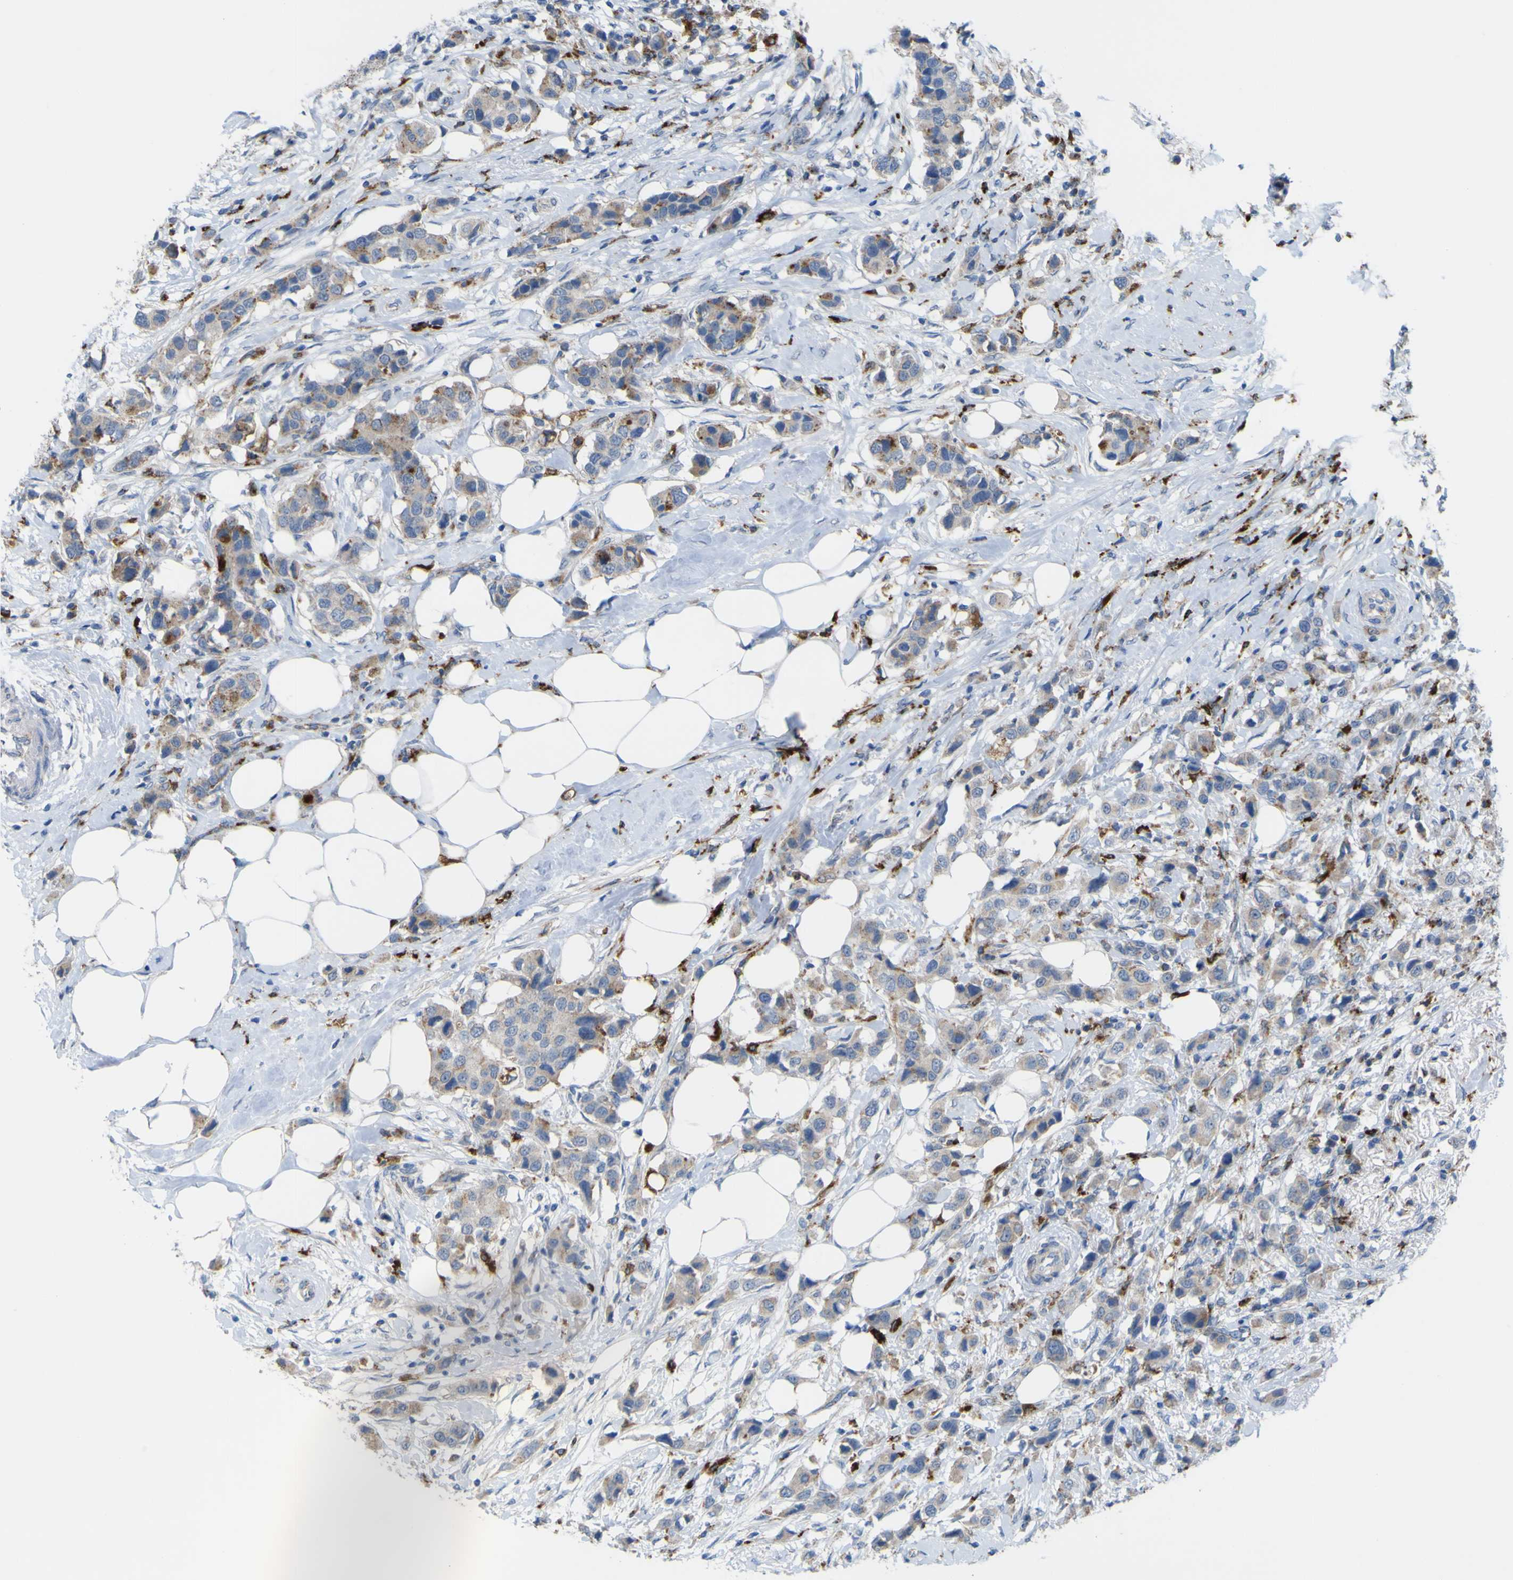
{"staining": {"intensity": "moderate", "quantity": "25%-75%", "location": "cytoplasmic/membranous"}, "tissue": "breast cancer", "cell_type": "Tumor cells", "image_type": "cancer", "snomed": [{"axis": "morphology", "description": "Normal tissue, NOS"}, {"axis": "morphology", "description": "Duct carcinoma"}, {"axis": "topography", "description": "Breast"}], "caption": "Immunohistochemistry of breast cancer exhibits medium levels of moderate cytoplasmic/membranous positivity in approximately 25%-75% of tumor cells.", "gene": "PLD3", "patient": {"sex": "female", "age": 50}}